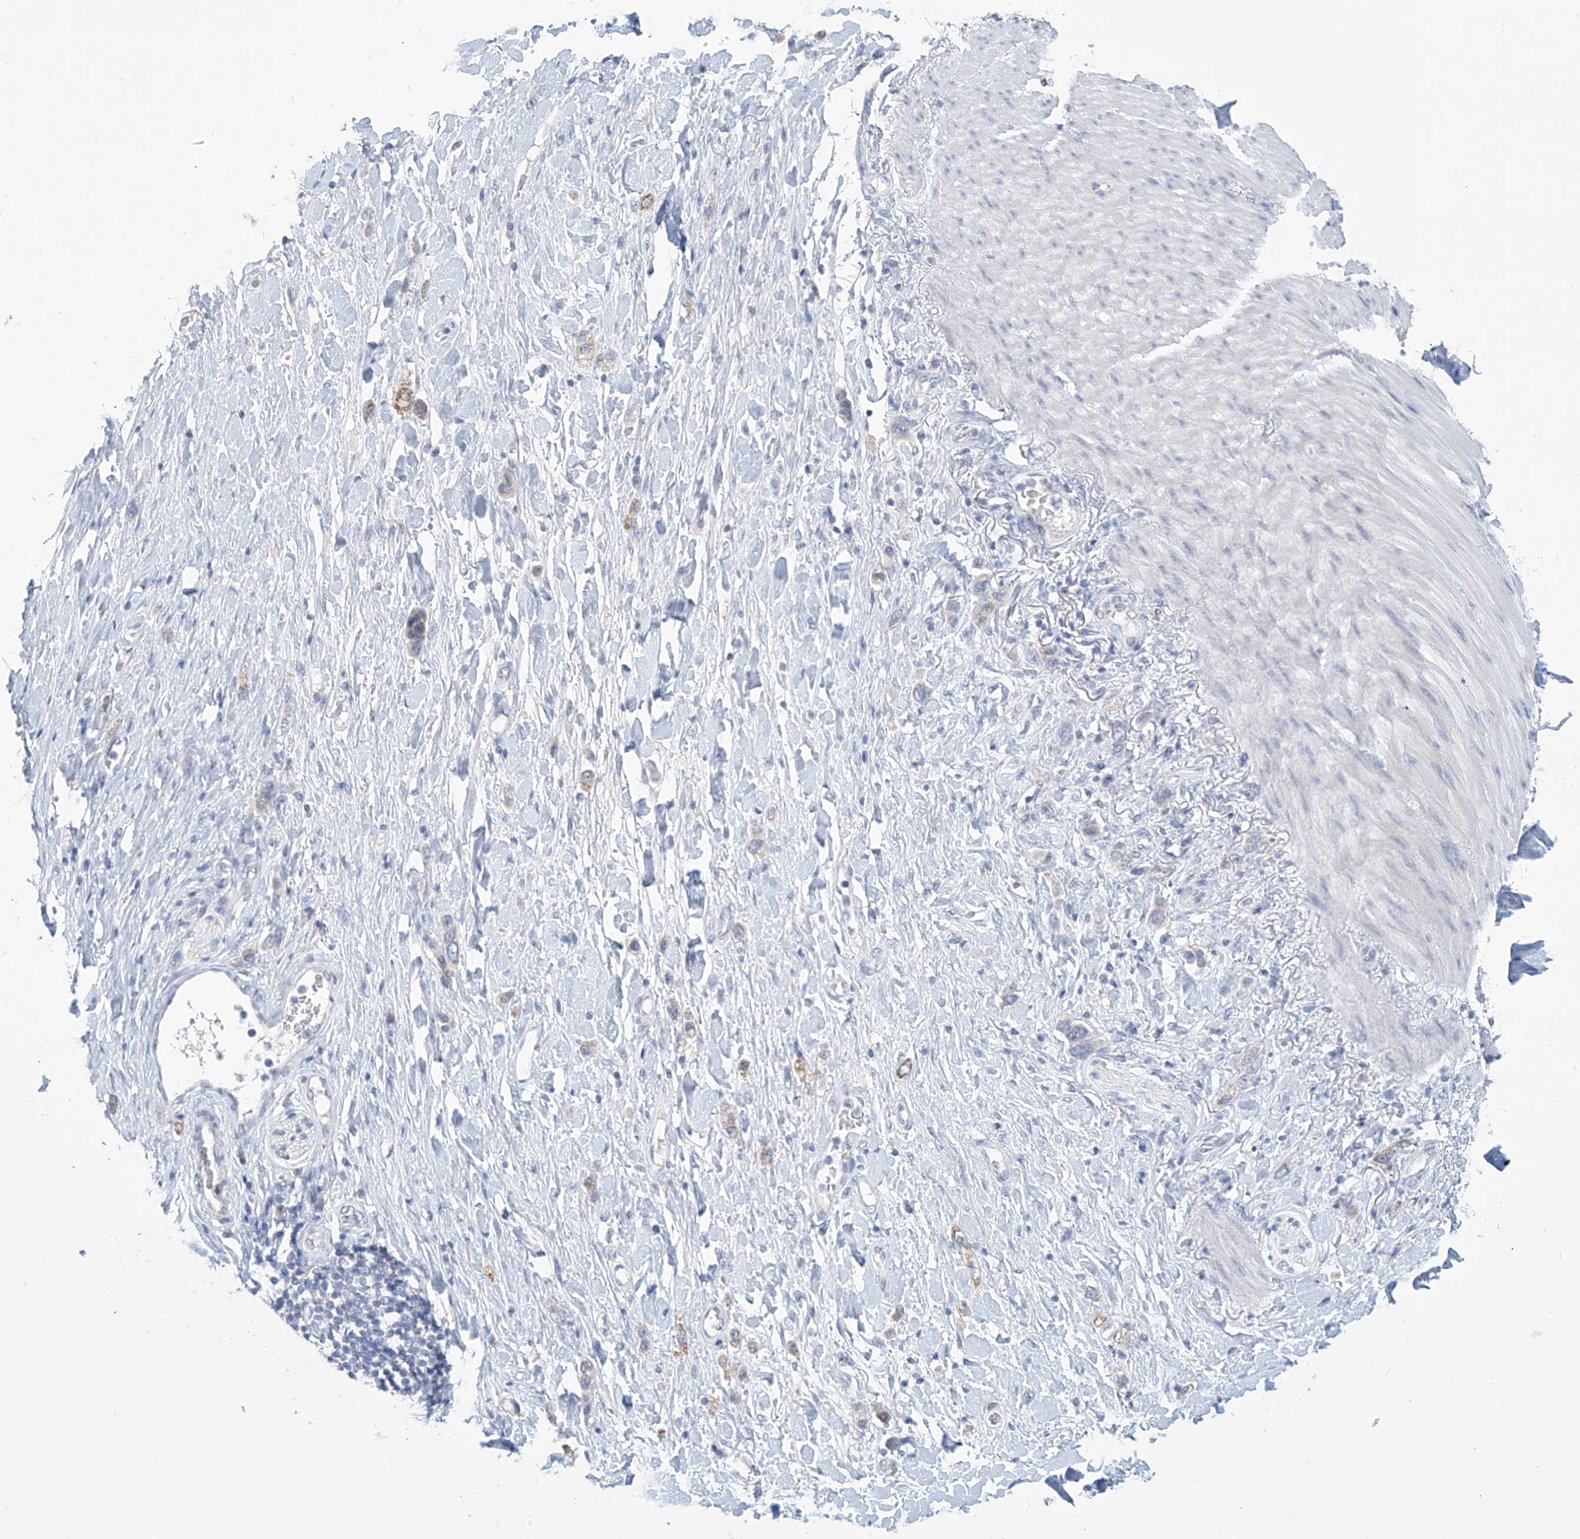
{"staining": {"intensity": "moderate", "quantity": "25%-75%", "location": "cytoplasmic/membranous"}, "tissue": "stomach cancer", "cell_type": "Tumor cells", "image_type": "cancer", "snomed": [{"axis": "morphology", "description": "Adenocarcinoma, NOS"}, {"axis": "topography", "description": "Stomach"}], "caption": "Immunohistochemical staining of human stomach adenocarcinoma exhibits medium levels of moderate cytoplasmic/membranous protein positivity in approximately 25%-75% of tumor cells.", "gene": "IBA57", "patient": {"sex": "female", "age": 65}}